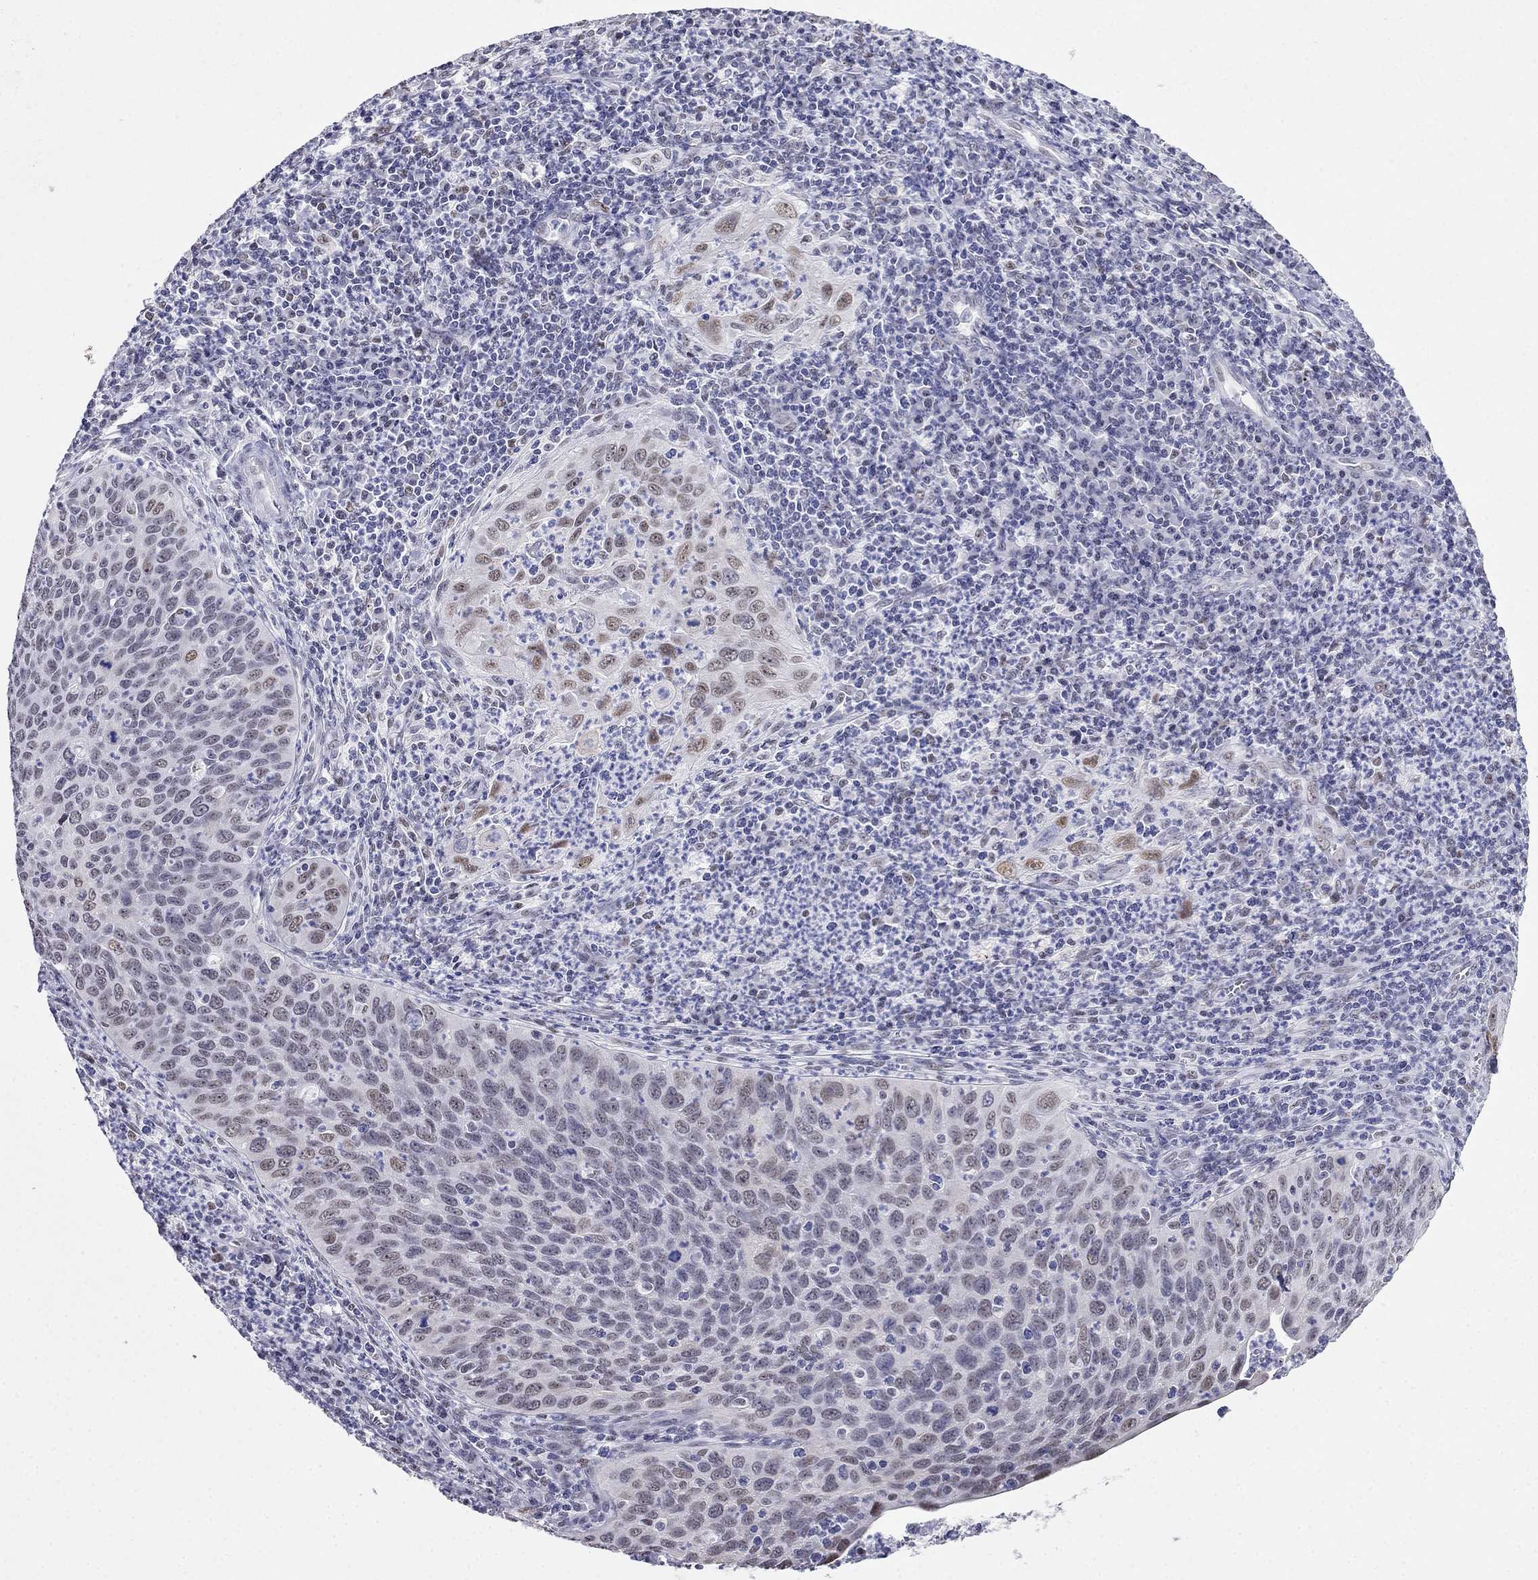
{"staining": {"intensity": "weak", "quantity": "<25%", "location": "nuclear"}, "tissue": "cervical cancer", "cell_type": "Tumor cells", "image_type": "cancer", "snomed": [{"axis": "morphology", "description": "Squamous cell carcinoma, NOS"}, {"axis": "topography", "description": "Cervix"}], "caption": "Photomicrograph shows no significant protein positivity in tumor cells of cervical squamous cell carcinoma.", "gene": "PPM1G", "patient": {"sex": "female", "age": 26}}